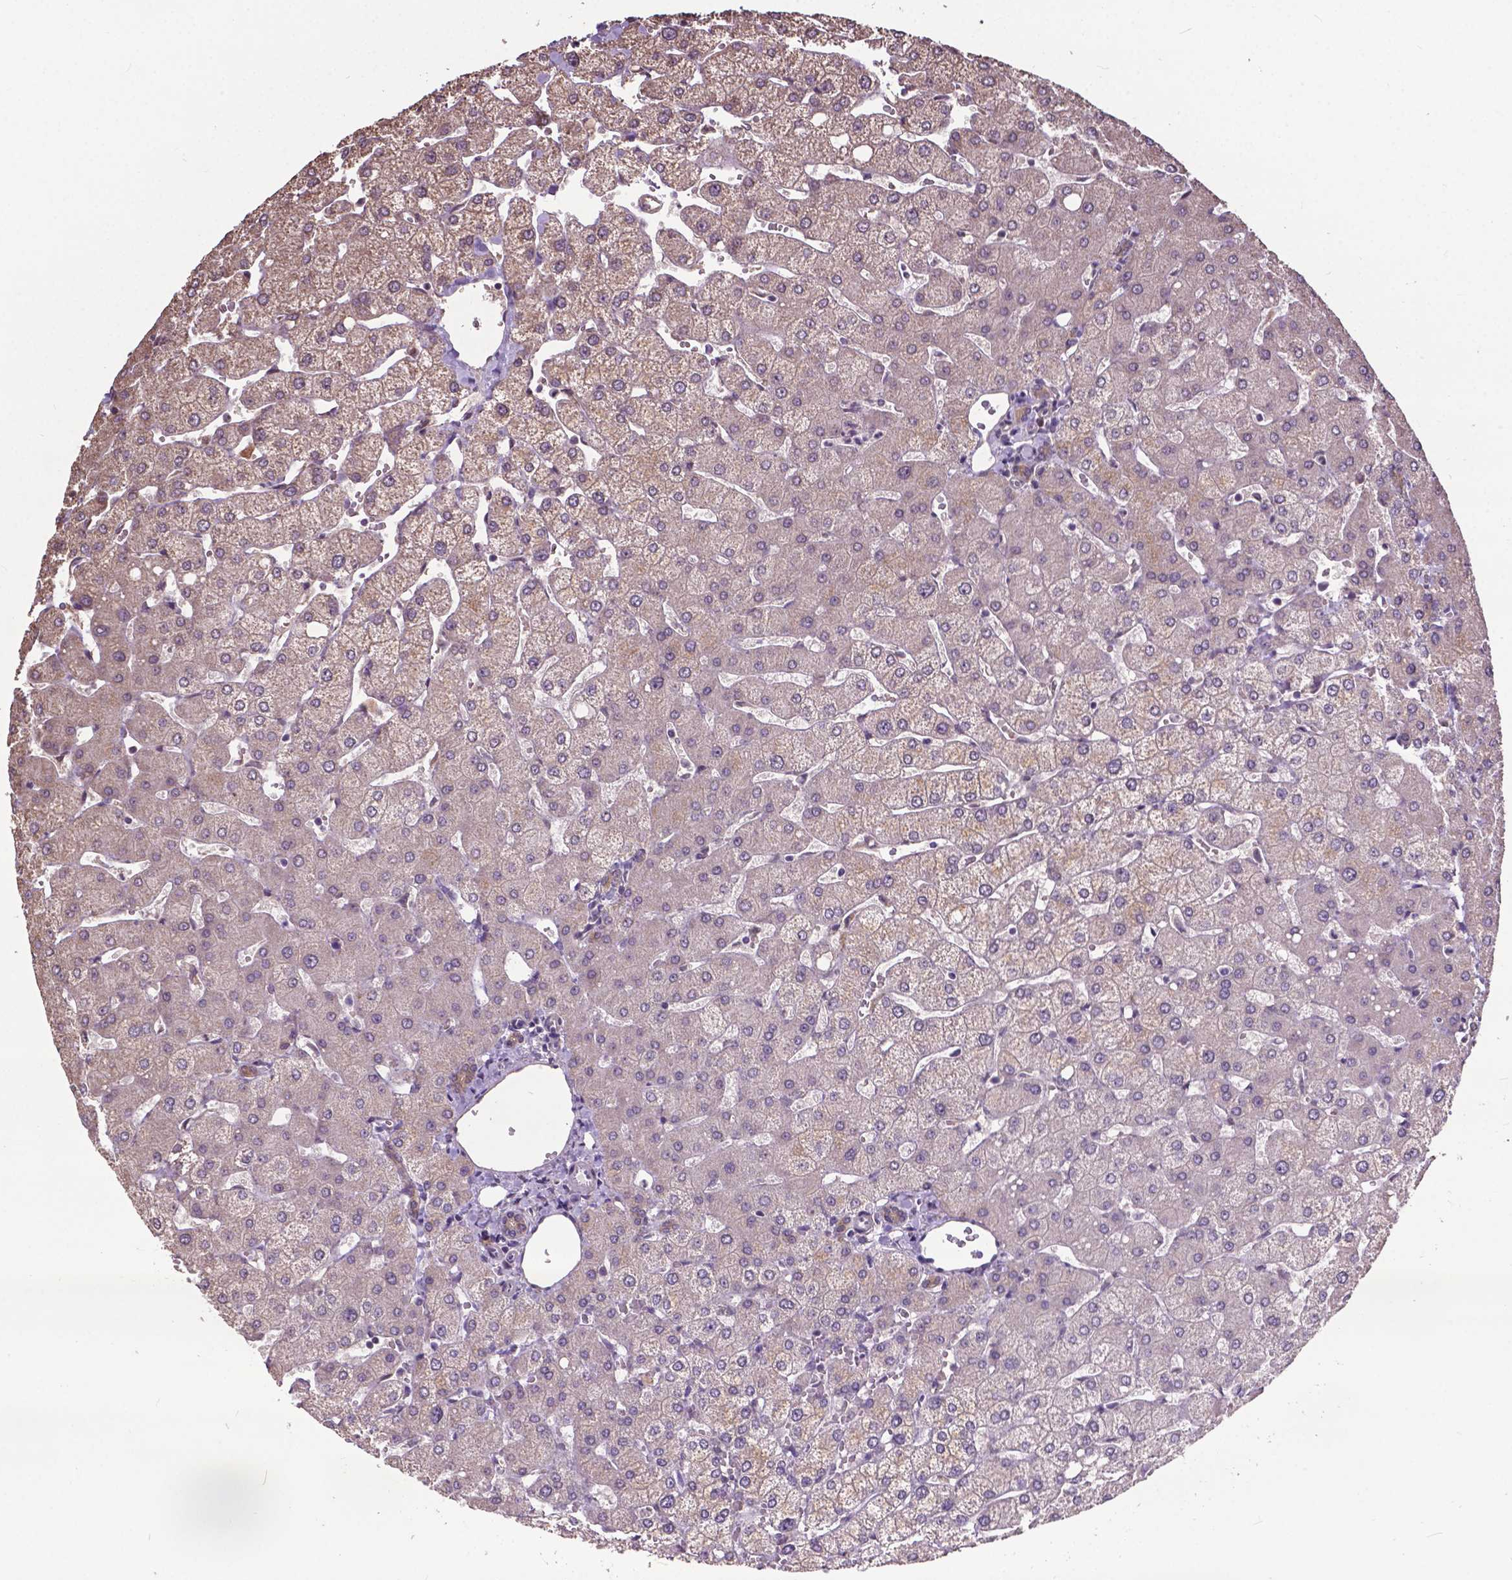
{"staining": {"intensity": "negative", "quantity": "none", "location": "none"}, "tissue": "liver", "cell_type": "Cholangiocytes", "image_type": "normal", "snomed": [{"axis": "morphology", "description": "Normal tissue, NOS"}, {"axis": "topography", "description": "Liver"}], "caption": "This is an immunohistochemistry (IHC) photomicrograph of normal human liver. There is no expression in cholangiocytes.", "gene": "GLRA2", "patient": {"sex": "female", "age": 54}}